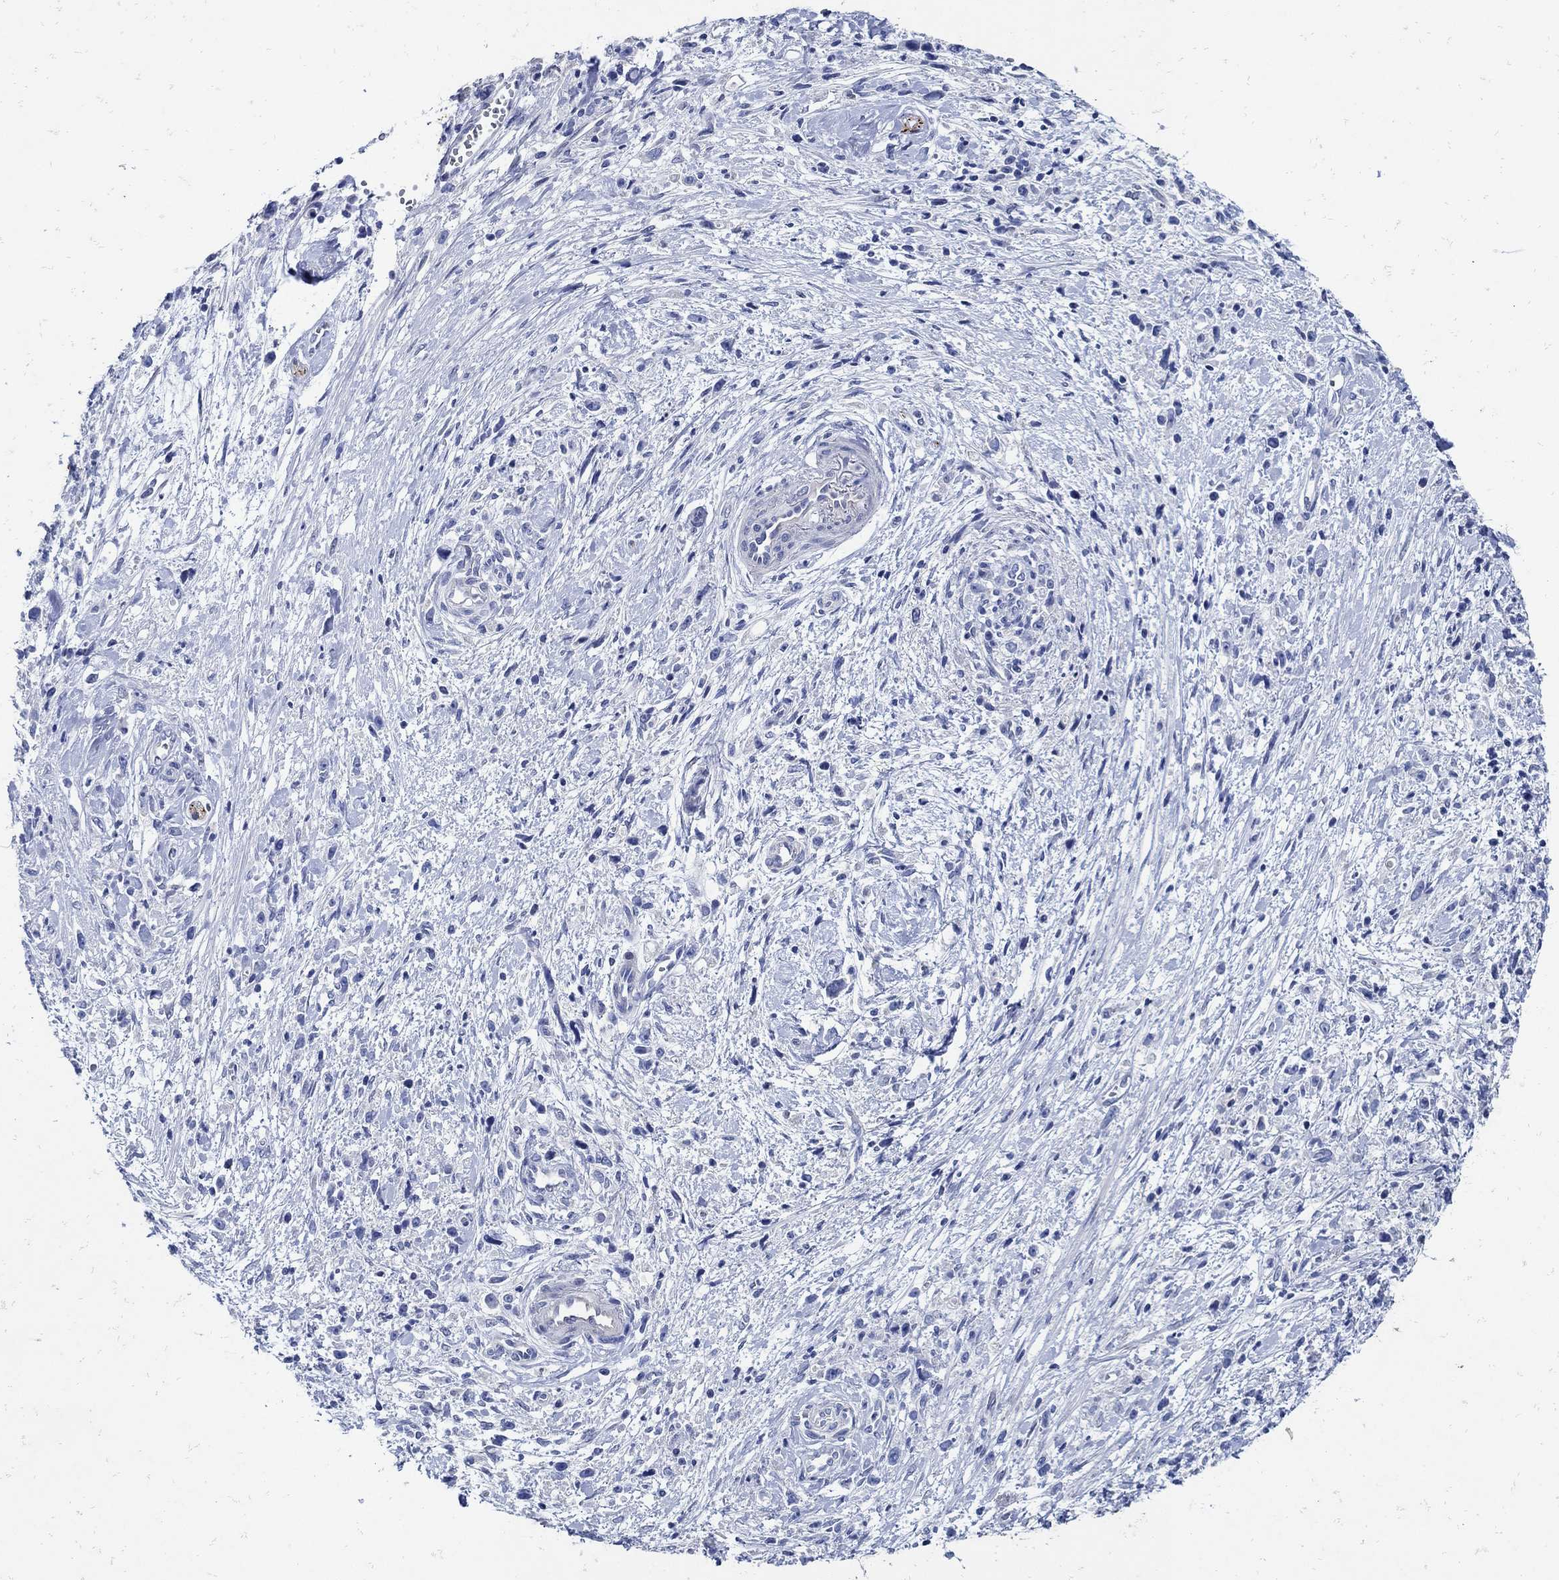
{"staining": {"intensity": "negative", "quantity": "none", "location": "none"}, "tissue": "stomach cancer", "cell_type": "Tumor cells", "image_type": "cancer", "snomed": [{"axis": "morphology", "description": "Adenocarcinoma, NOS"}, {"axis": "topography", "description": "Stomach"}], "caption": "Tumor cells are negative for brown protein staining in stomach cancer (adenocarcinoma).", "gene": "NOS1", "patient": {"sex": "female", "age": 59}}